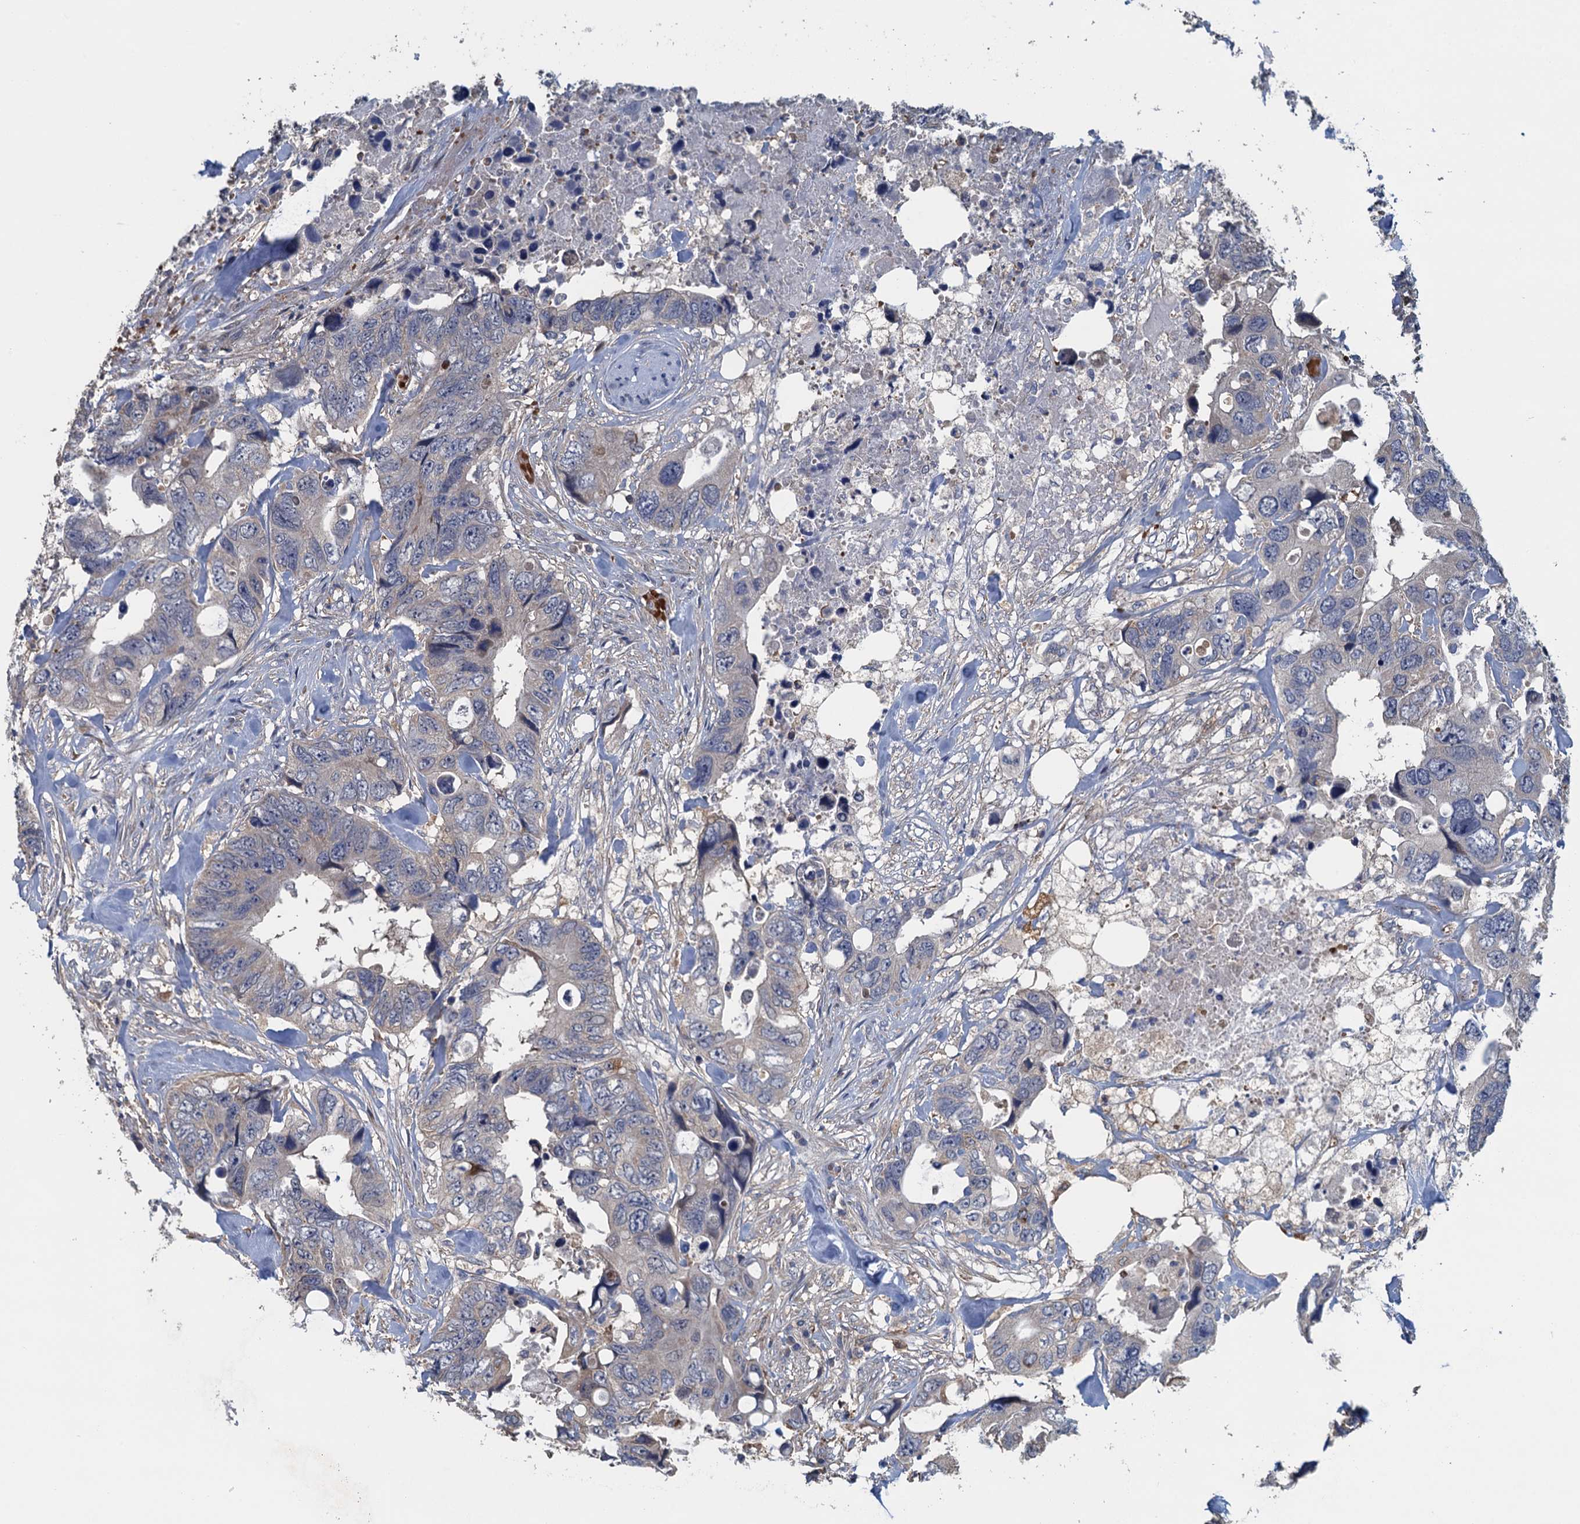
{"staining": {"intensity": "negative", "quantity": "none", "location": "none"}, "tissue": "colorectal cancer", "cell_type": "Tumor cells", "image_type": "cancer", "snomed": [{"axis": "morphology", "description": "Adenocarcinoma, NOS"}, {"axis": "topography", "description": "Rectum"}], "caption": "DAB immunohistochemical staining of human colorectal cancer displays no significant expression in tumor cells.", "gene": "RSAD2", "patient": {"sex": "male", "age": 57}}